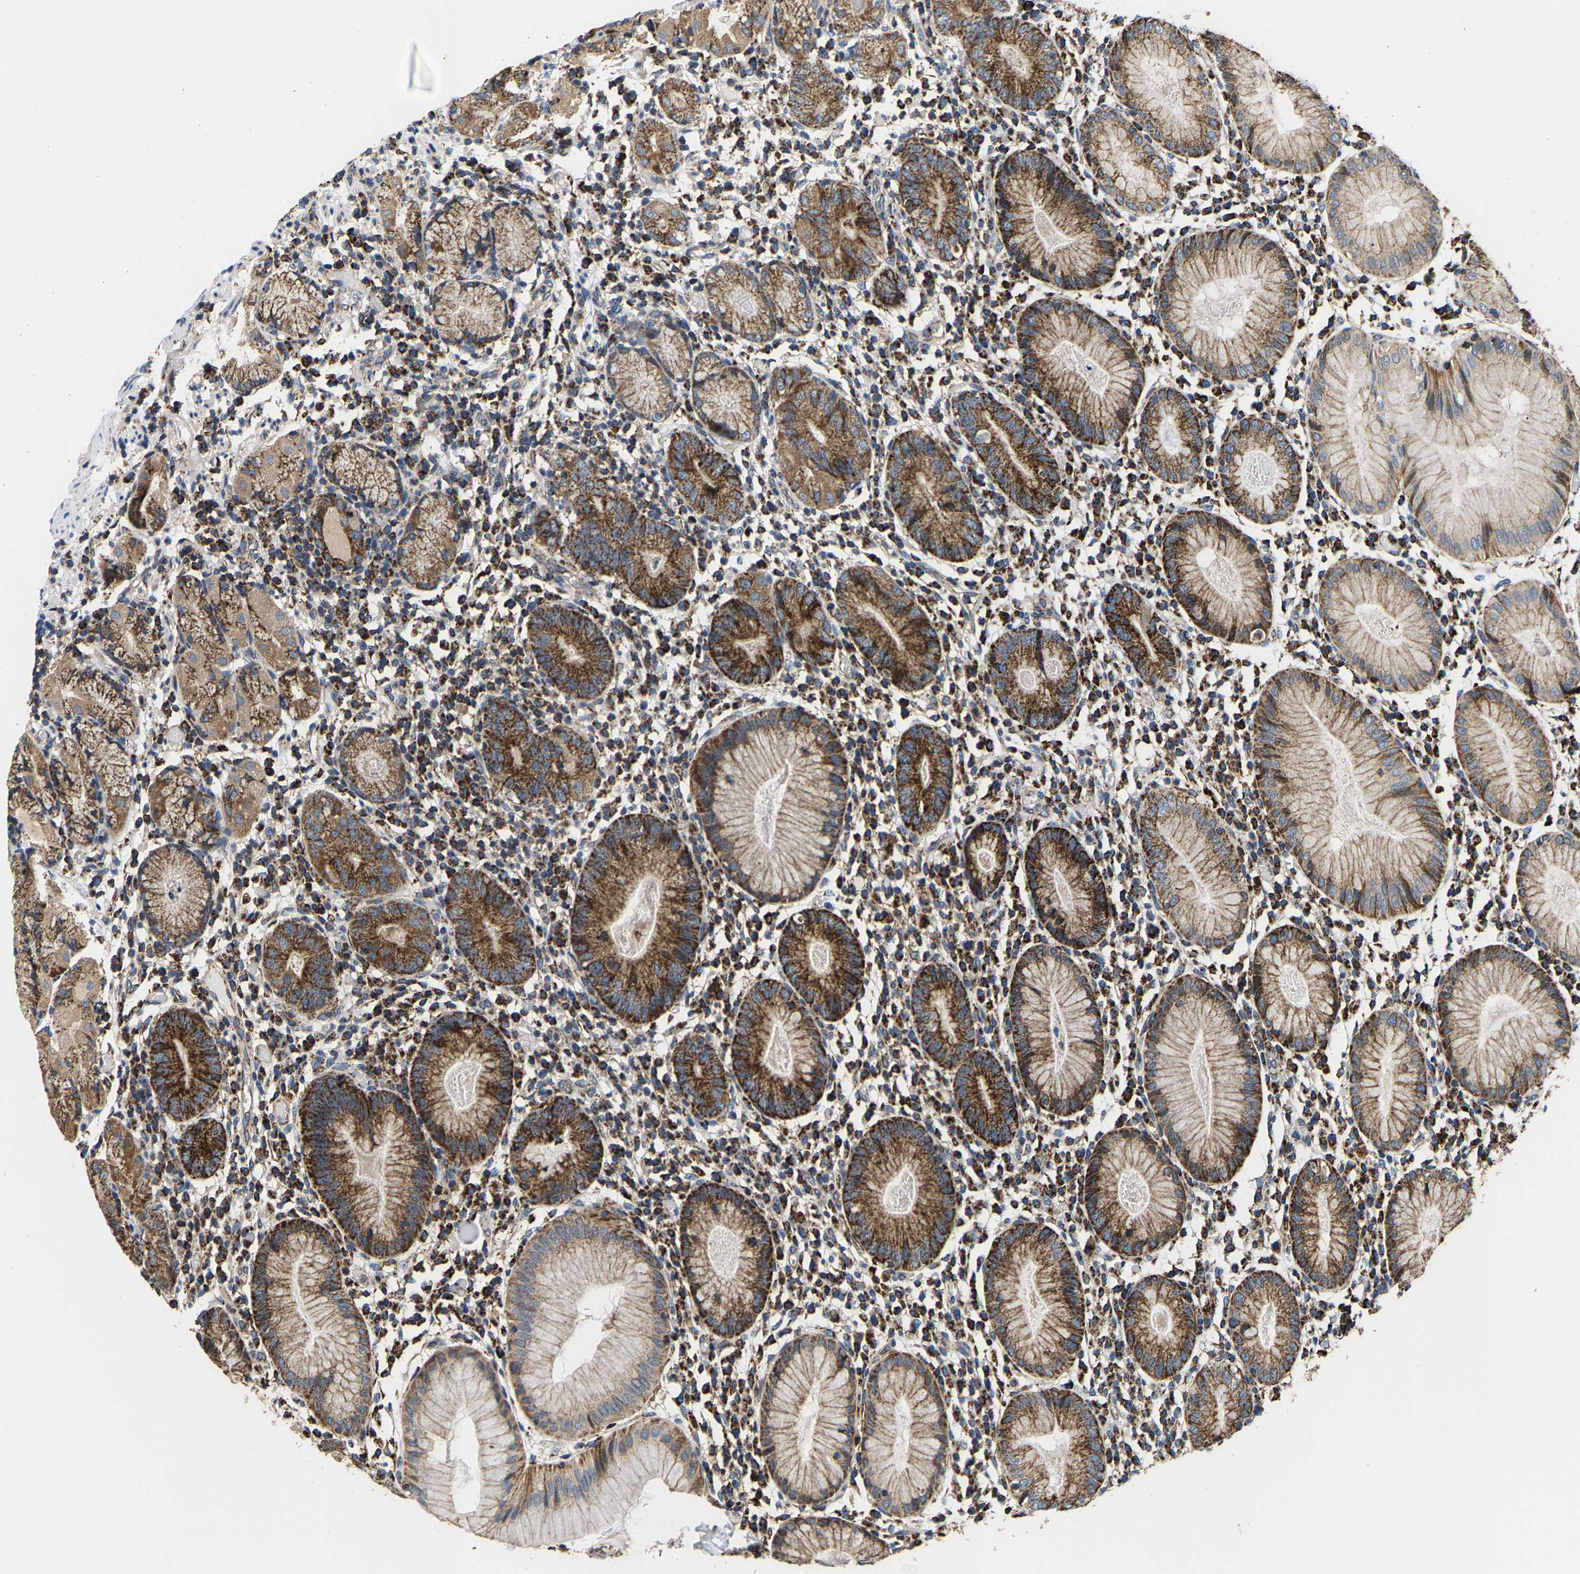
{"staining": {"intensity": "strong", "quantity": ">75%", "location": "cytoplasmic/membranous"}, "tissue": "stomach", "cell_type": "Glandular cells", "image_type": "normal", "snomed": [{"axis": "morphology", "description": "Normal tissue, NOS"}, {"axis": "topography", "description": "Stomach"}, {"axis": "topography", "description": "Stomach, lower"}], "caption": "Protein expression analysis of normal human stomach reveals strong cytoplasmic/membranous expression in about >75% of glandular cells. (brown staining indicates protein expression, while blue staining denotes nuclei).", "gene": "SHMT2", "patient": {"sex": "female", "age": 75}}